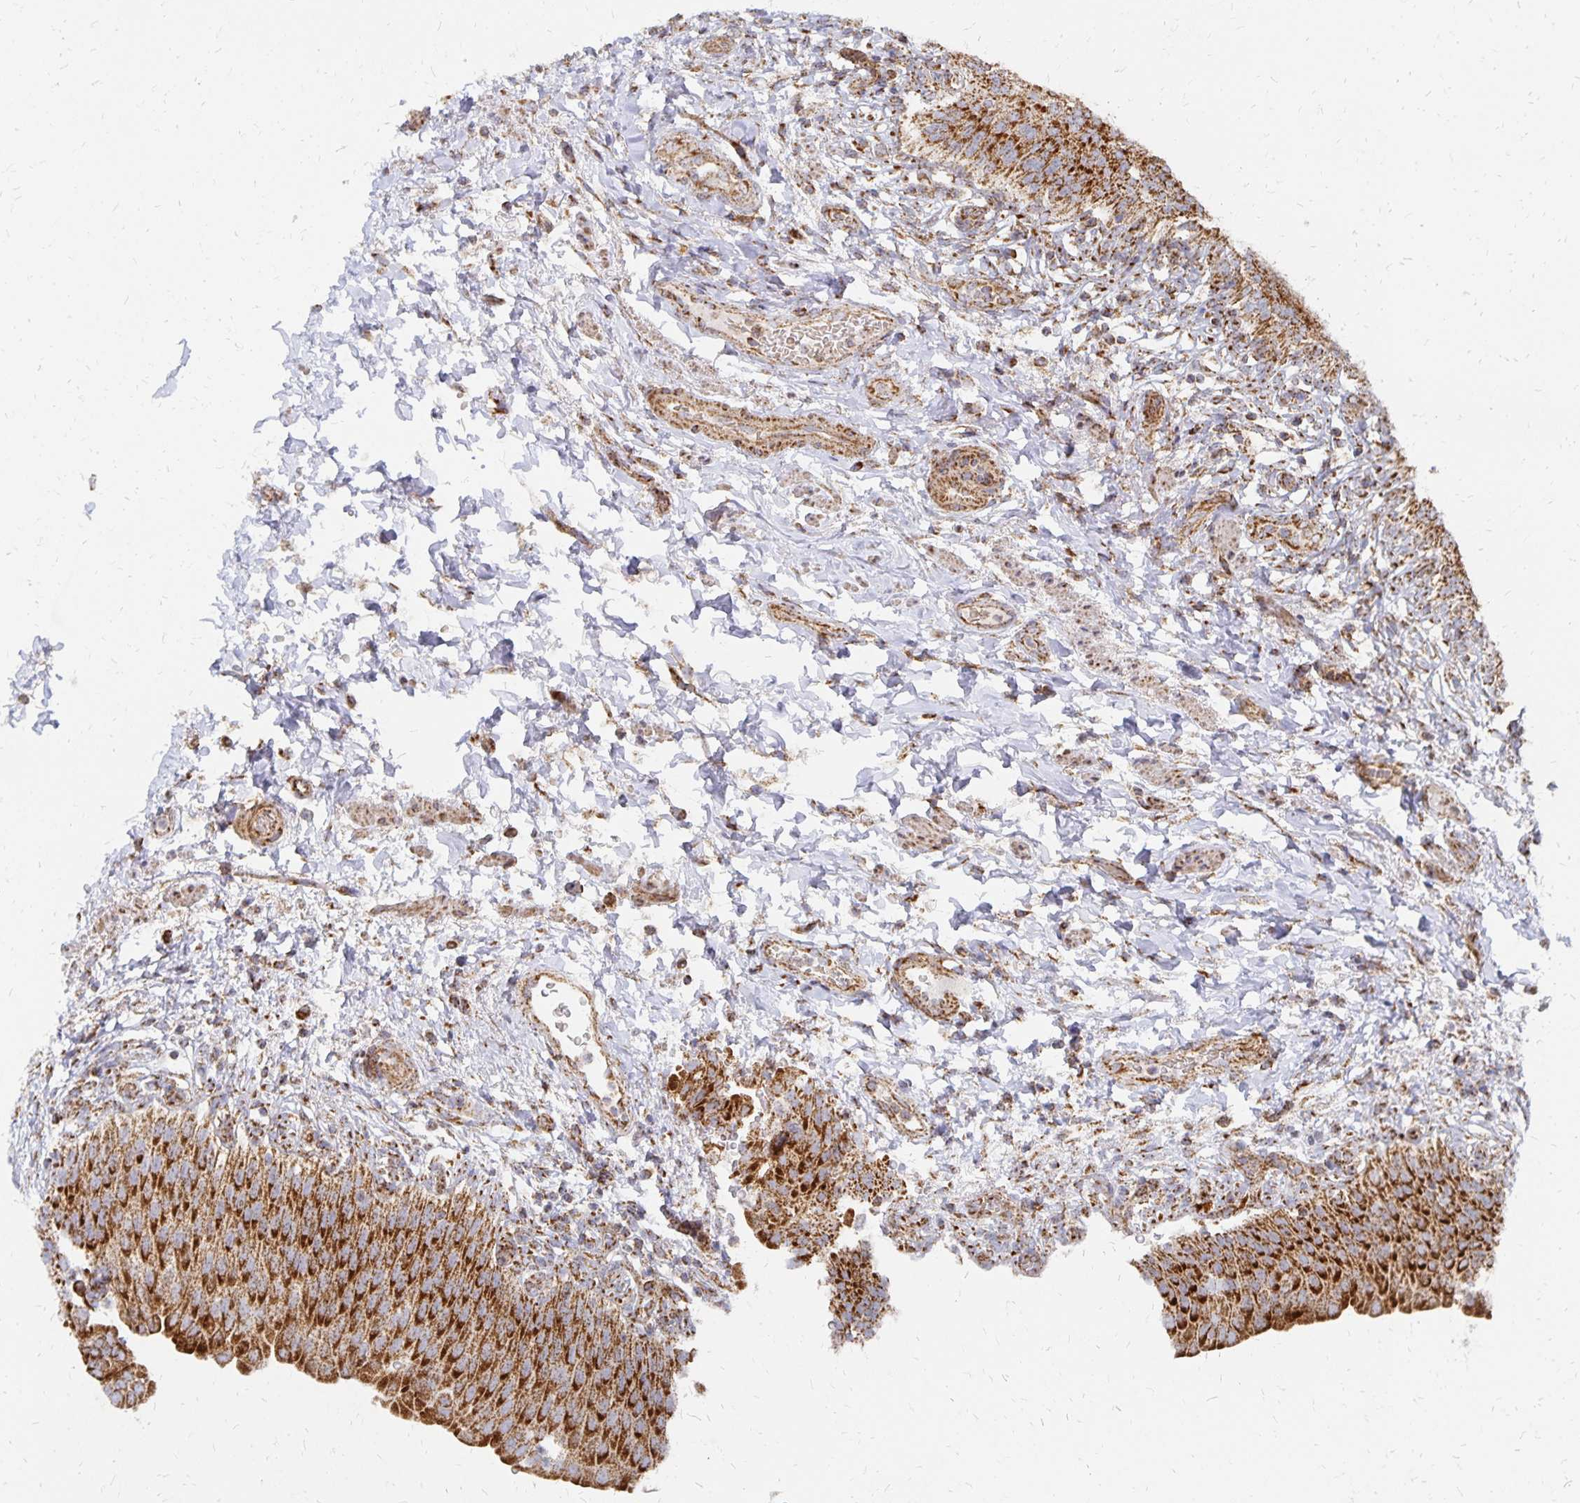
{"staining": {"intensity": "strong", "quantity": ">75%", "location": "cytoplasmic/membranous"}, "tissue": "urinary bladder", "cell_type": "Urothelial cells", "image_type": "normal", "snomed": [{"axis": "morphology", "description": "Normal tissue, NOS"}, {"axis": "topography", "description": "Urinary bladder"}, {"axis": "topography", "description": "Peripheral nerve tissue"}], "caption": "High-magnification brightfield microscopy of unremarkable urinary bladder stained with DAB (3,3'-diaminobenzidine) (brown) and counterstained with hematoxylin (blue). urothelial cells exhibit strong cytoplasmic/membranous expression is present in about>75% of cells. The staining was performed using DAB to visualize the protein expression in brown, while the nuclei were stained in blue with hematoxylin (Magnification: 20x).", "gene": "STOML2", "patient": {"sex": "female", "age": 60}}